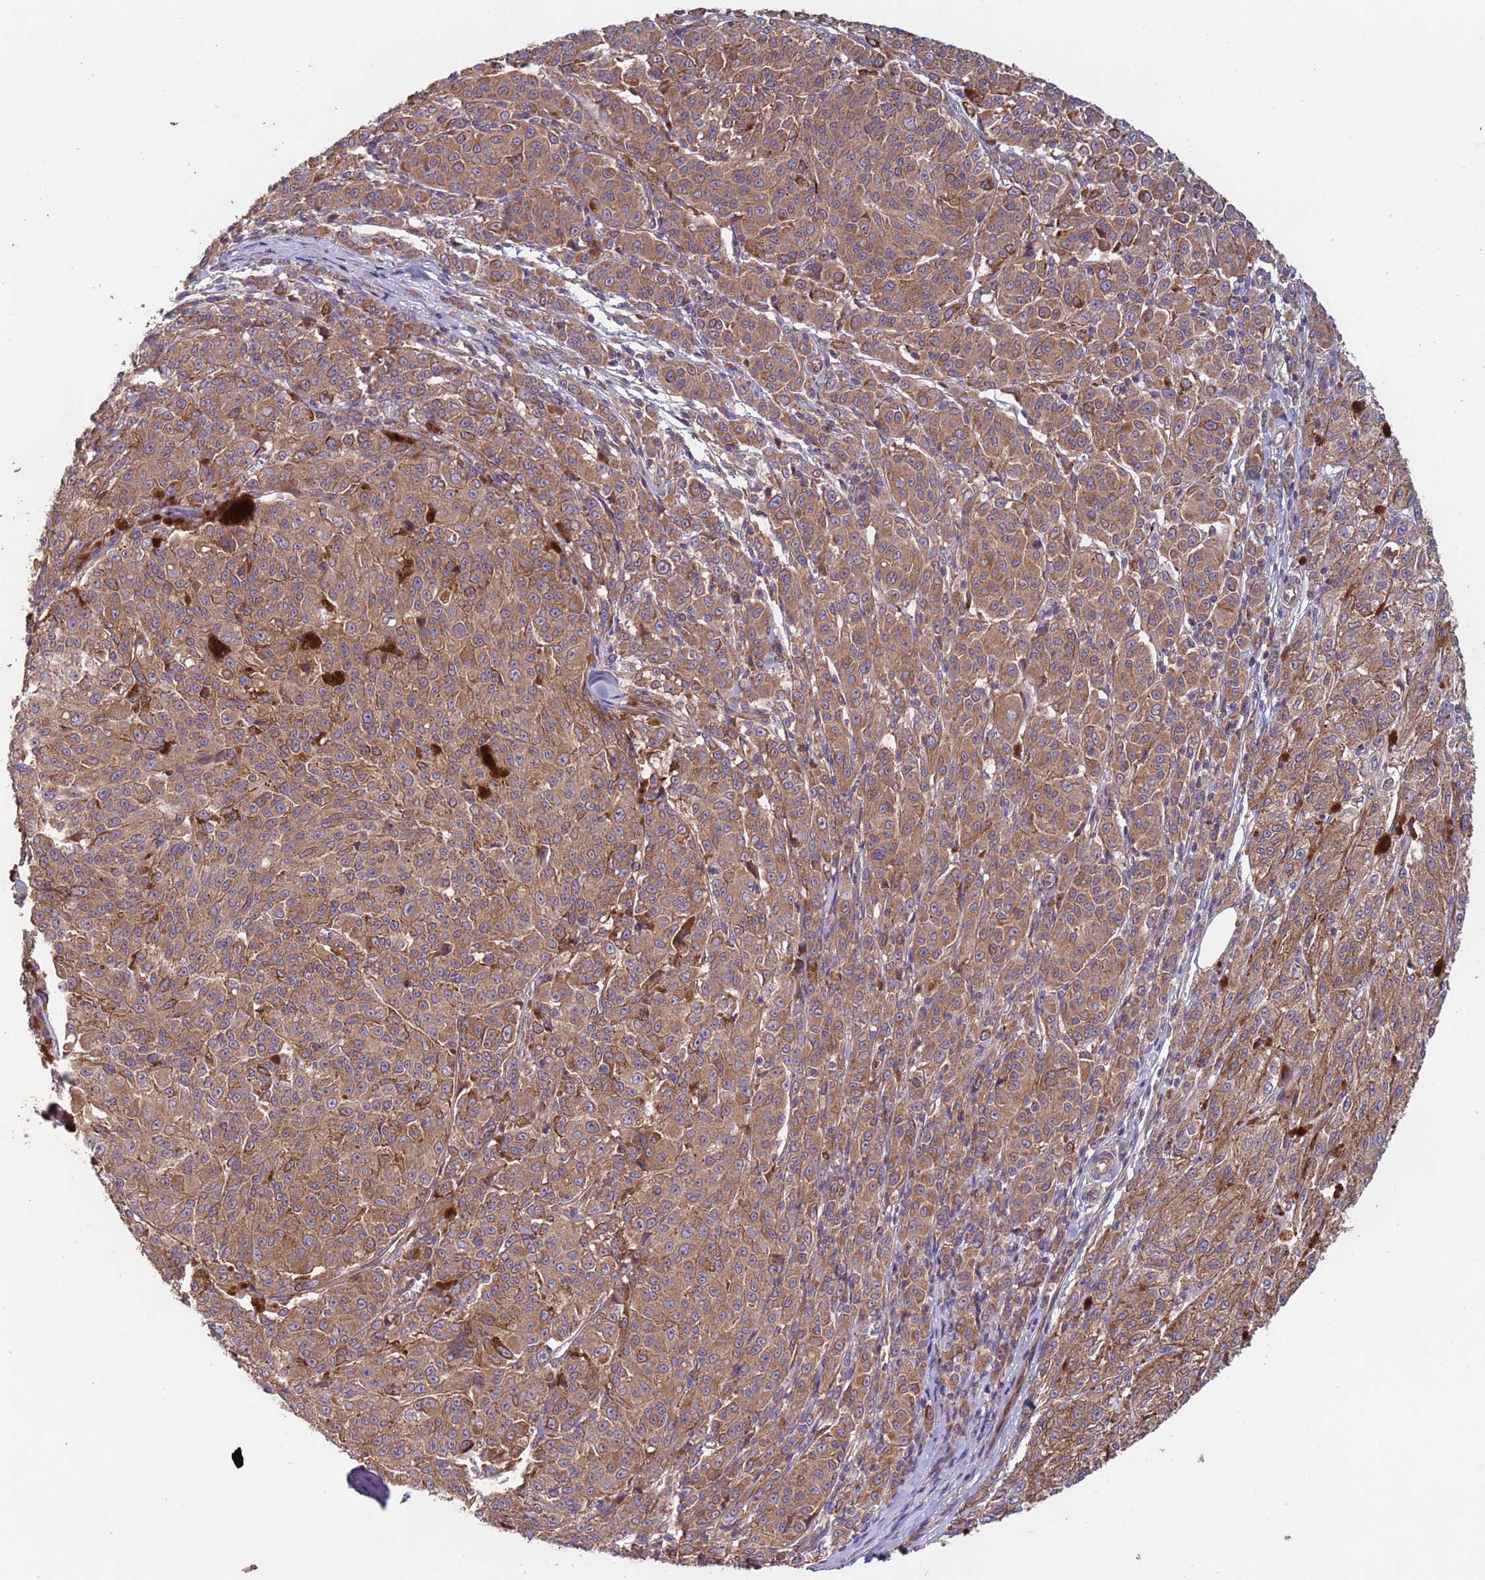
{"staining": {"intensity": "moderate", "quantity": ">75%", "location": "cytoplasmic/membranous"}, "tissue": "melanoma", "cell_type": "Tumor cells", "image_type": "cancer", "snomed": [{"axis": "morphology", "description": "Malignant melanoma, NOS"}, {"axis": "topography", "description": "Skin"}], "caption": "Protein staining by IHC exhibits moderate cytoplasmic/membranous expression in about >75% of tumor cells in malignant melanoma.", "gene": "RAB10", "patient": {"sex": "female", "age": 52}}